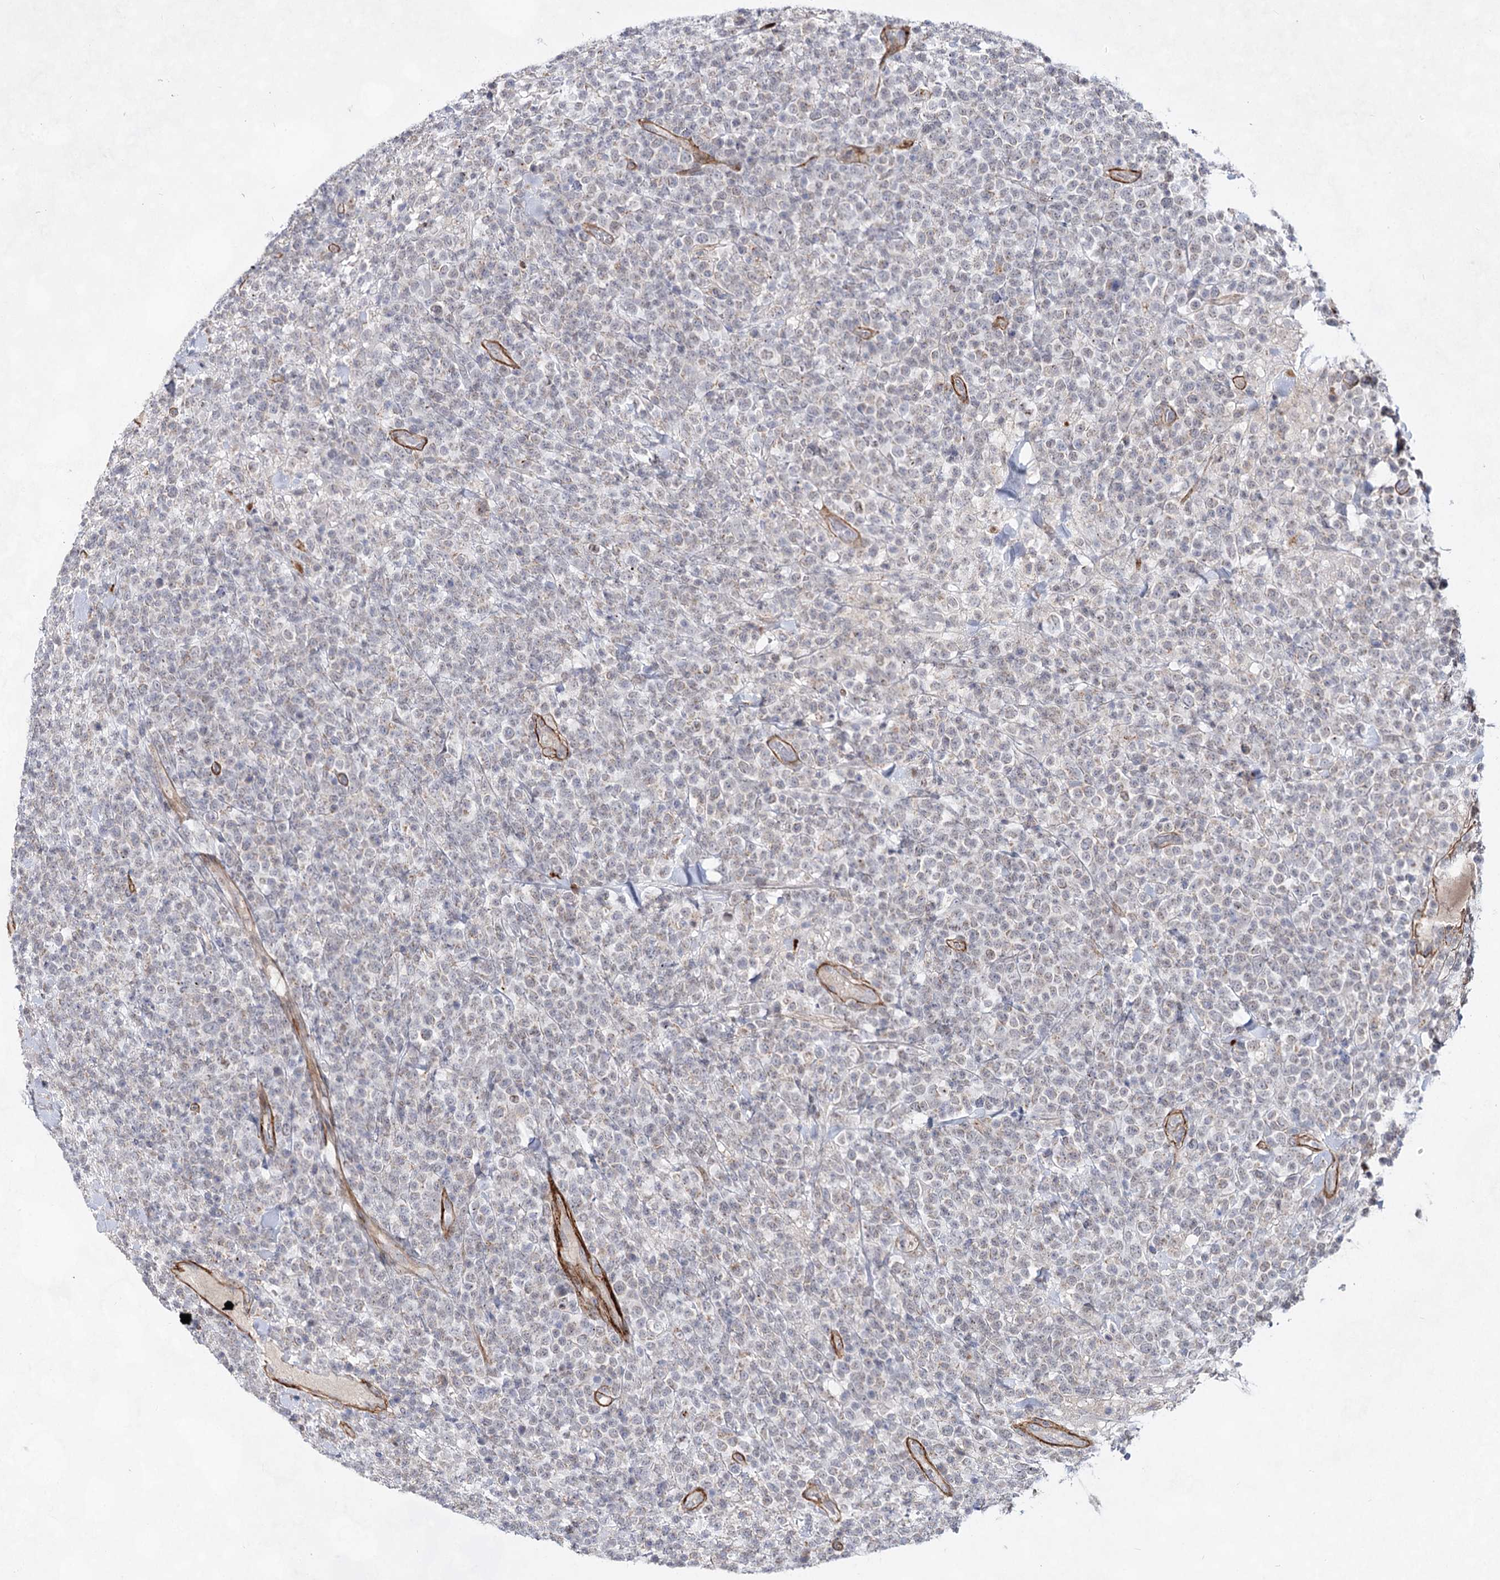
{"staining": {"intensity": "negative", "quantity": "none", "location": "none"}, "tissue": "lymphoma", "cell_type": "Tumor cells", "image_type": "cancer", "snomed": [{"axis": "morphology", "description": "Malignant lymphoma, non-Hodgkin's type, High grade"}, {"axis": "topography", "description": "Colon"}], "caption": "This histopathology image is of lymphoma stained with immunohistochemistry to label a protein in brown with the nuclei are counter-stained blue. There is no expression in tumor cells.", "gene": "ATL2", "patient": {"sex": "female", "age": 53}}